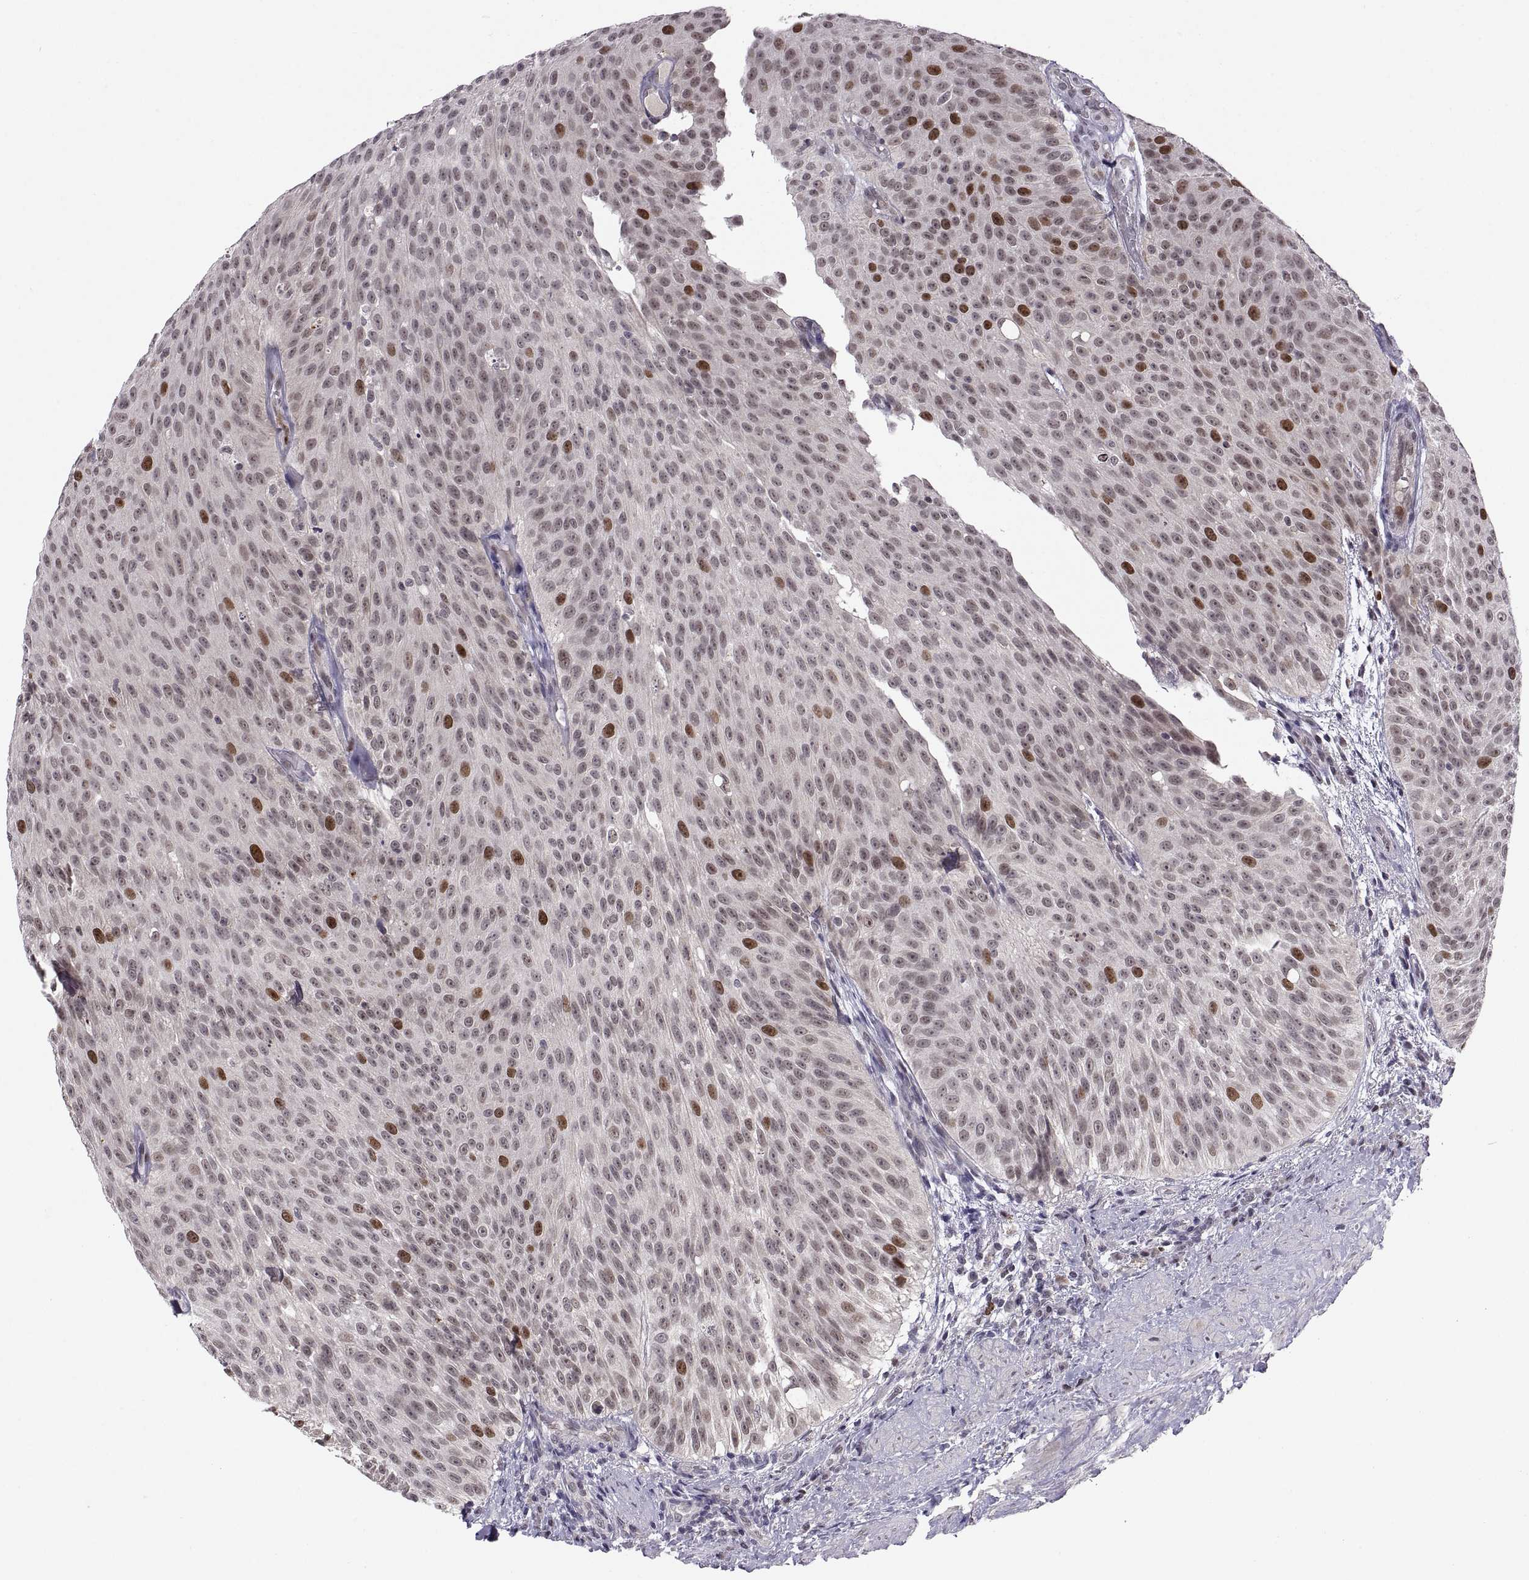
{"staining": {"intensity": "strong", "quantity": "<25%", "location": "nuclear"}, "tissue": "urothelial cancer", "cell_type": "Tumor cells", "image_type": "cancer", "snomed": [{"axis": "morphology", "description": "Urothelial carcinoma, Low grade"}, {"axis": "topography", "description": "Urinary bladder"}], "caption": "Immunohistochemistry (IHC) histopathology image of neoplastic tissue: human urothelial carcinoma (low-grade) stained using IHC shows medium levels of strong protein expression localized specifically in the nuclear of tumor cells, appearing as a nuclear brown color.", "gene": "CHFR", "patient": {"sex": "male", "age": 78}}